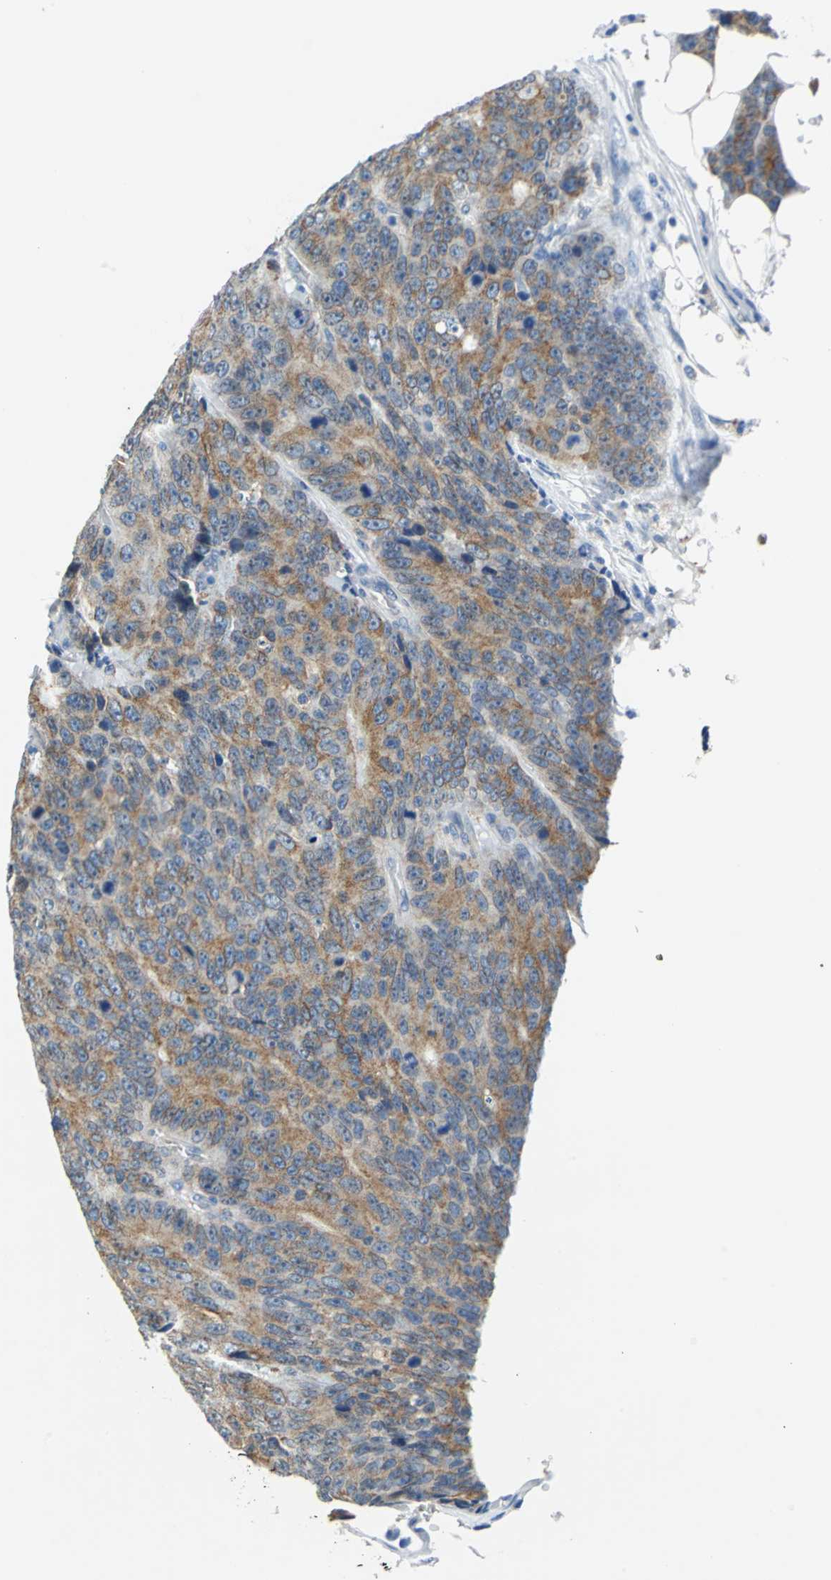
{"staining": {"intensity": "moderate", "quantity": ">75%", "location": "cytoplasmic/membranous"}, "tissue": "colorectal cancer", "cell_type": "Tumor cells", "image_type": "cancer", "snomed": [{"axis": "morphology", "description": "Adenocarcinoma, NOS"}, {"axis": "topography", "description": "Colon"}], "caption": "About >75% of tumor cells in colorectal cancer (adenocarcinoma) exhibit moderate cytoplasmic/membranous protein staining as visualized by brown immunohistochemical staining.", "gene": "TEX264", "patient": {"sex": "female", "age": 86}}